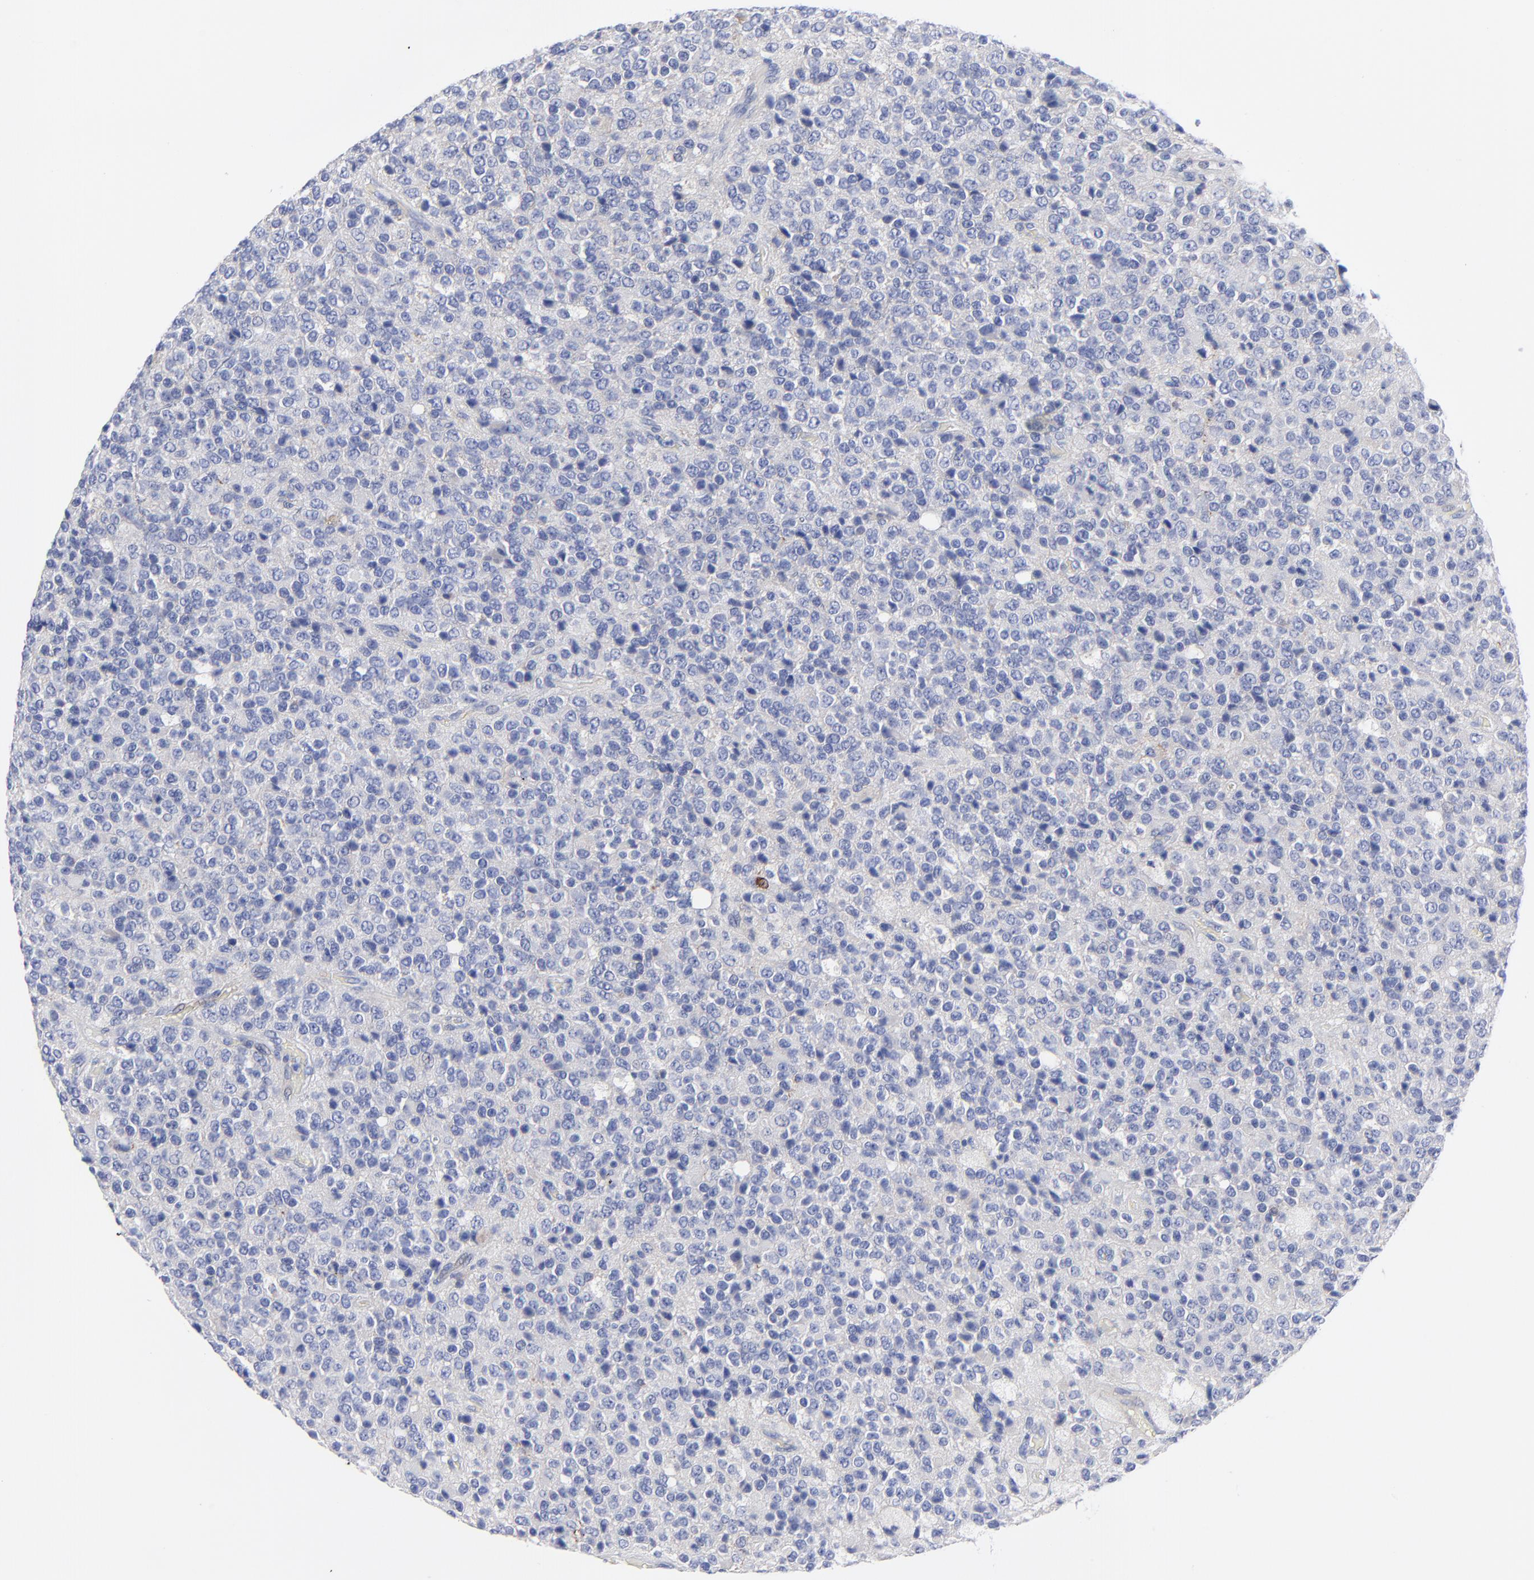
{"staining": {"intensity": "negative", "quantity": "none", "location": "none"}, "tissue": "glioma", "cell_type": "Tumor cells", "image_type": "cancer", "snomed": [{"axis": "morphology", "description": "Glioma, malignant, High grade"}, {"axis": "topography", "description": "pancreas cauda"}], "caption": "High power microscopy micrograph of an immunohistochemistry (IHC) image of malignant glioma (high-grade), revealing no significant expression in tumor cells.", "gene": "PSD3", "patient": {"sex": "male", "age": 60}}